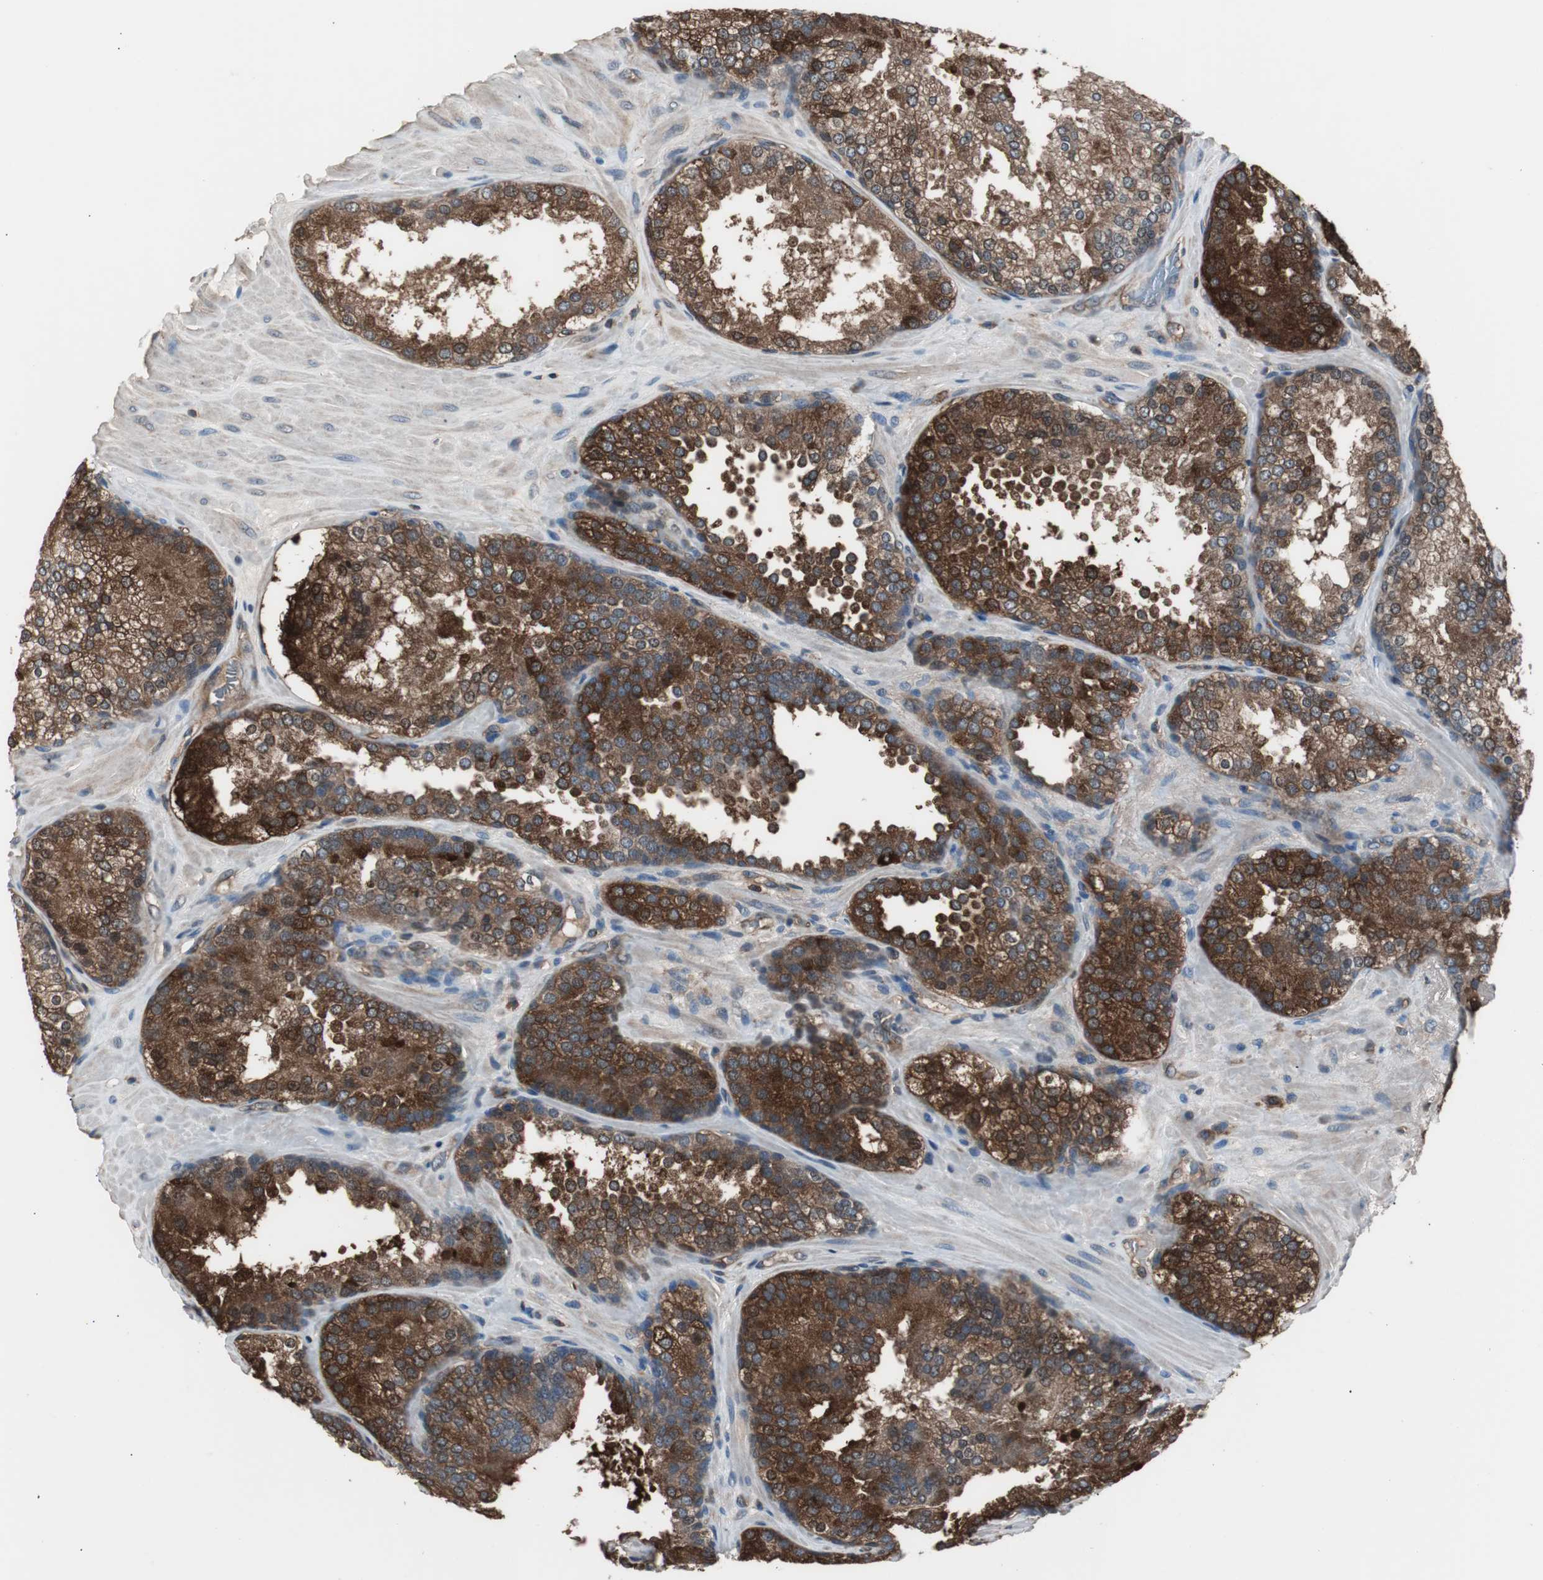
{"staining": {"intensity": "strong", "quantity": ">75%", "location": "cytoplasmic/membranous"}, "tissue": "prostate cancer", "cell_type": "Tumor cells", "image_type": "cancer", "snomed": [{"axis": "morphology", "description": "Adenocarcinoma, High grade"}, {"axis": "topography", "description": "Prostate"}], "caption": "High-power microscopy captured an IHC histopathology image of prostate cancer, revealing strong cytoplasmic/membranous expression in about >75% of tumor cells.", "gene": "B2M", "patient": {"sex": "male", "age": 70}}